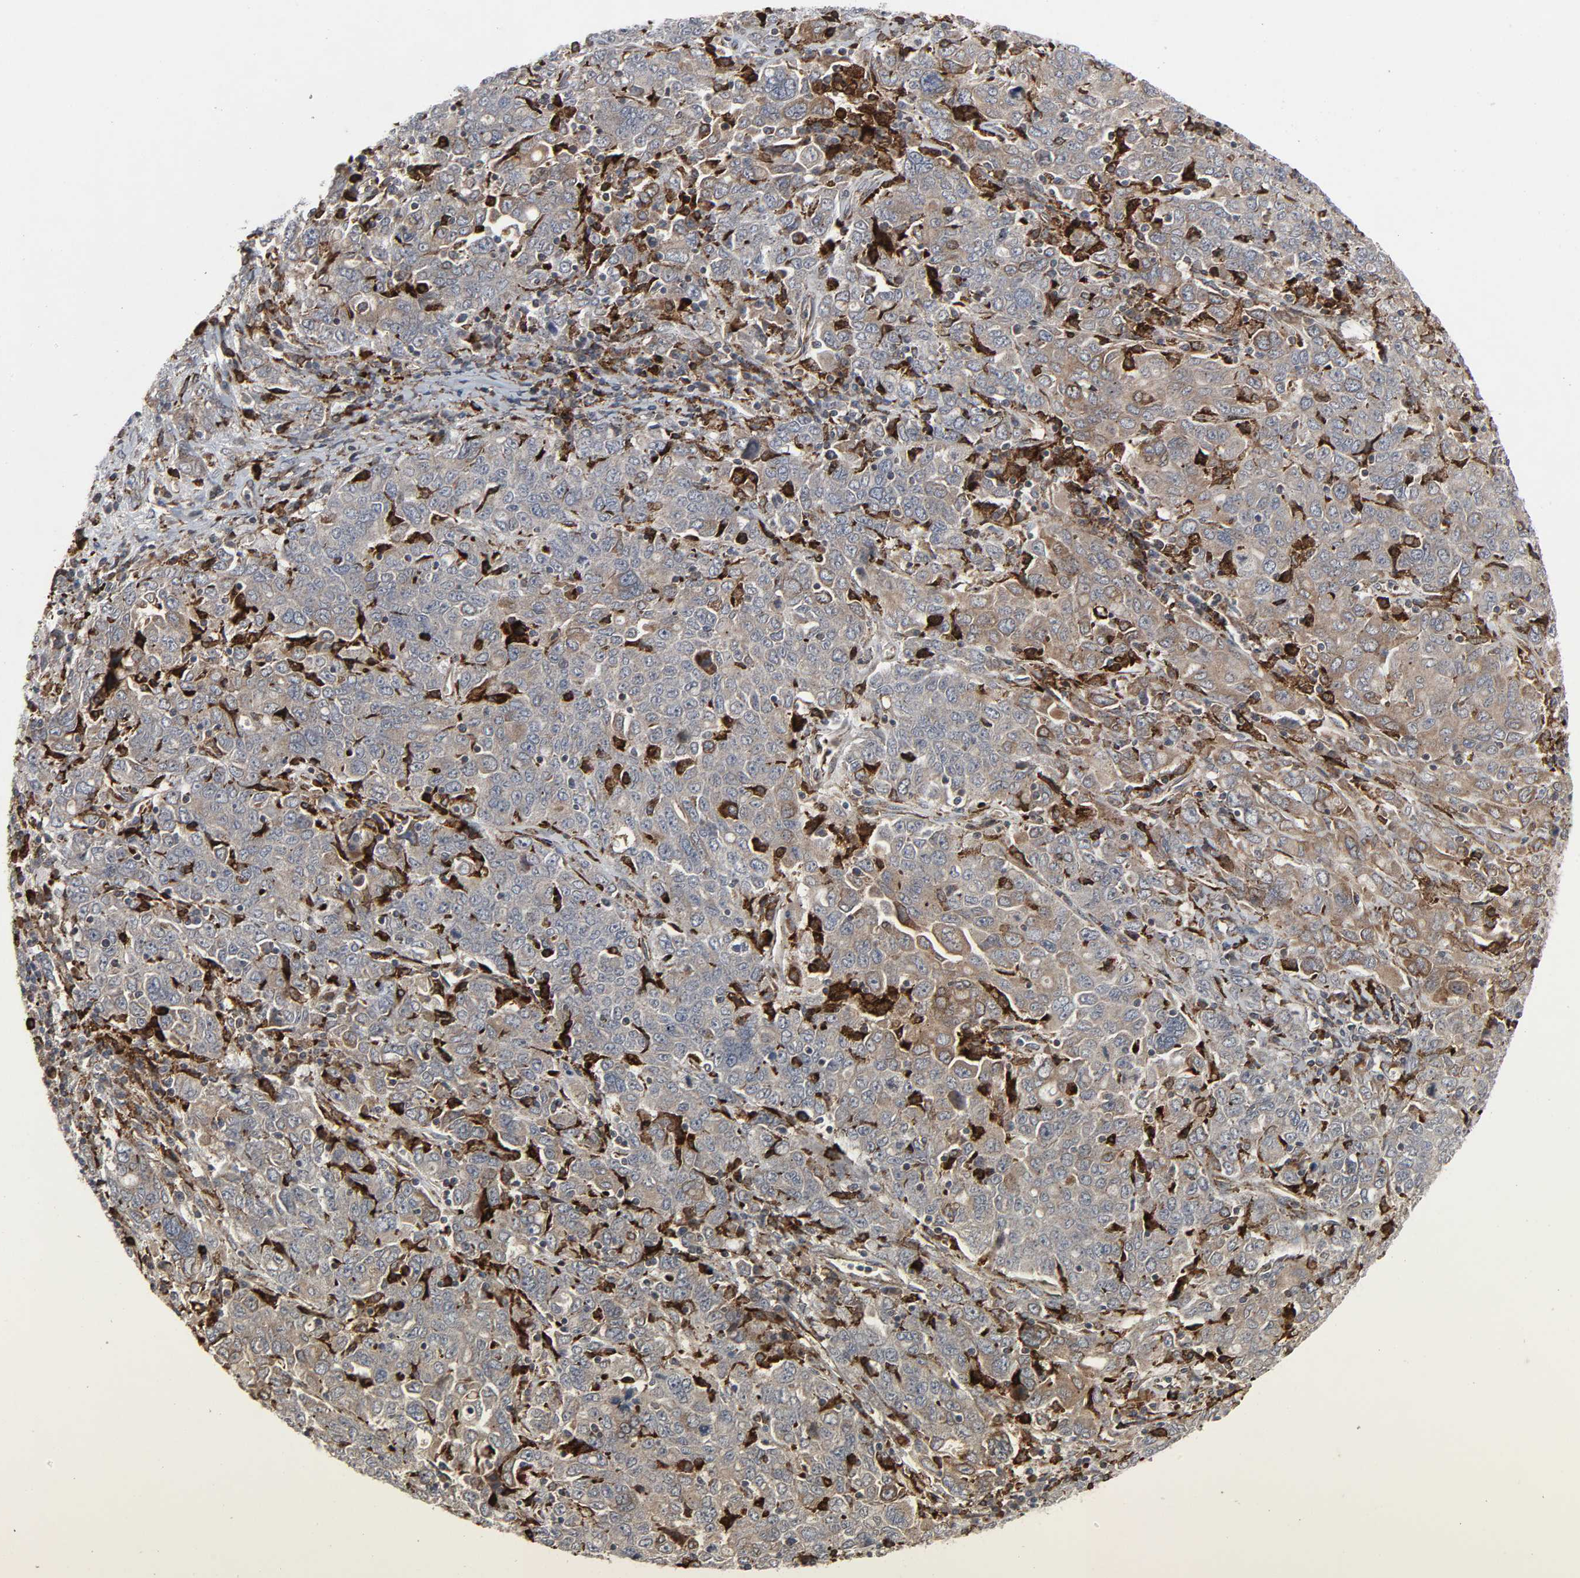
{"staining": {"intensity": "weak", "quantity": "25%-75%", "location": "cytoplasmic/membranous"}, "tissue": "ovarian cancer", "cell_type": "Tumor cells", "image_type": "cancer", "snomed": [{"axis": "morphology", "description": "Carcinoma, endometroid"}, {"axis": "topography", "description": "Ovary"}], "caption": "A brown stain highlights weak cytoplasmic/membranous staining of a protein in ovarian cancer (endometroid carcinoma) tumor cells.", "gene": "ADCY4", "patient": {"sex": "female", "age": 62}}